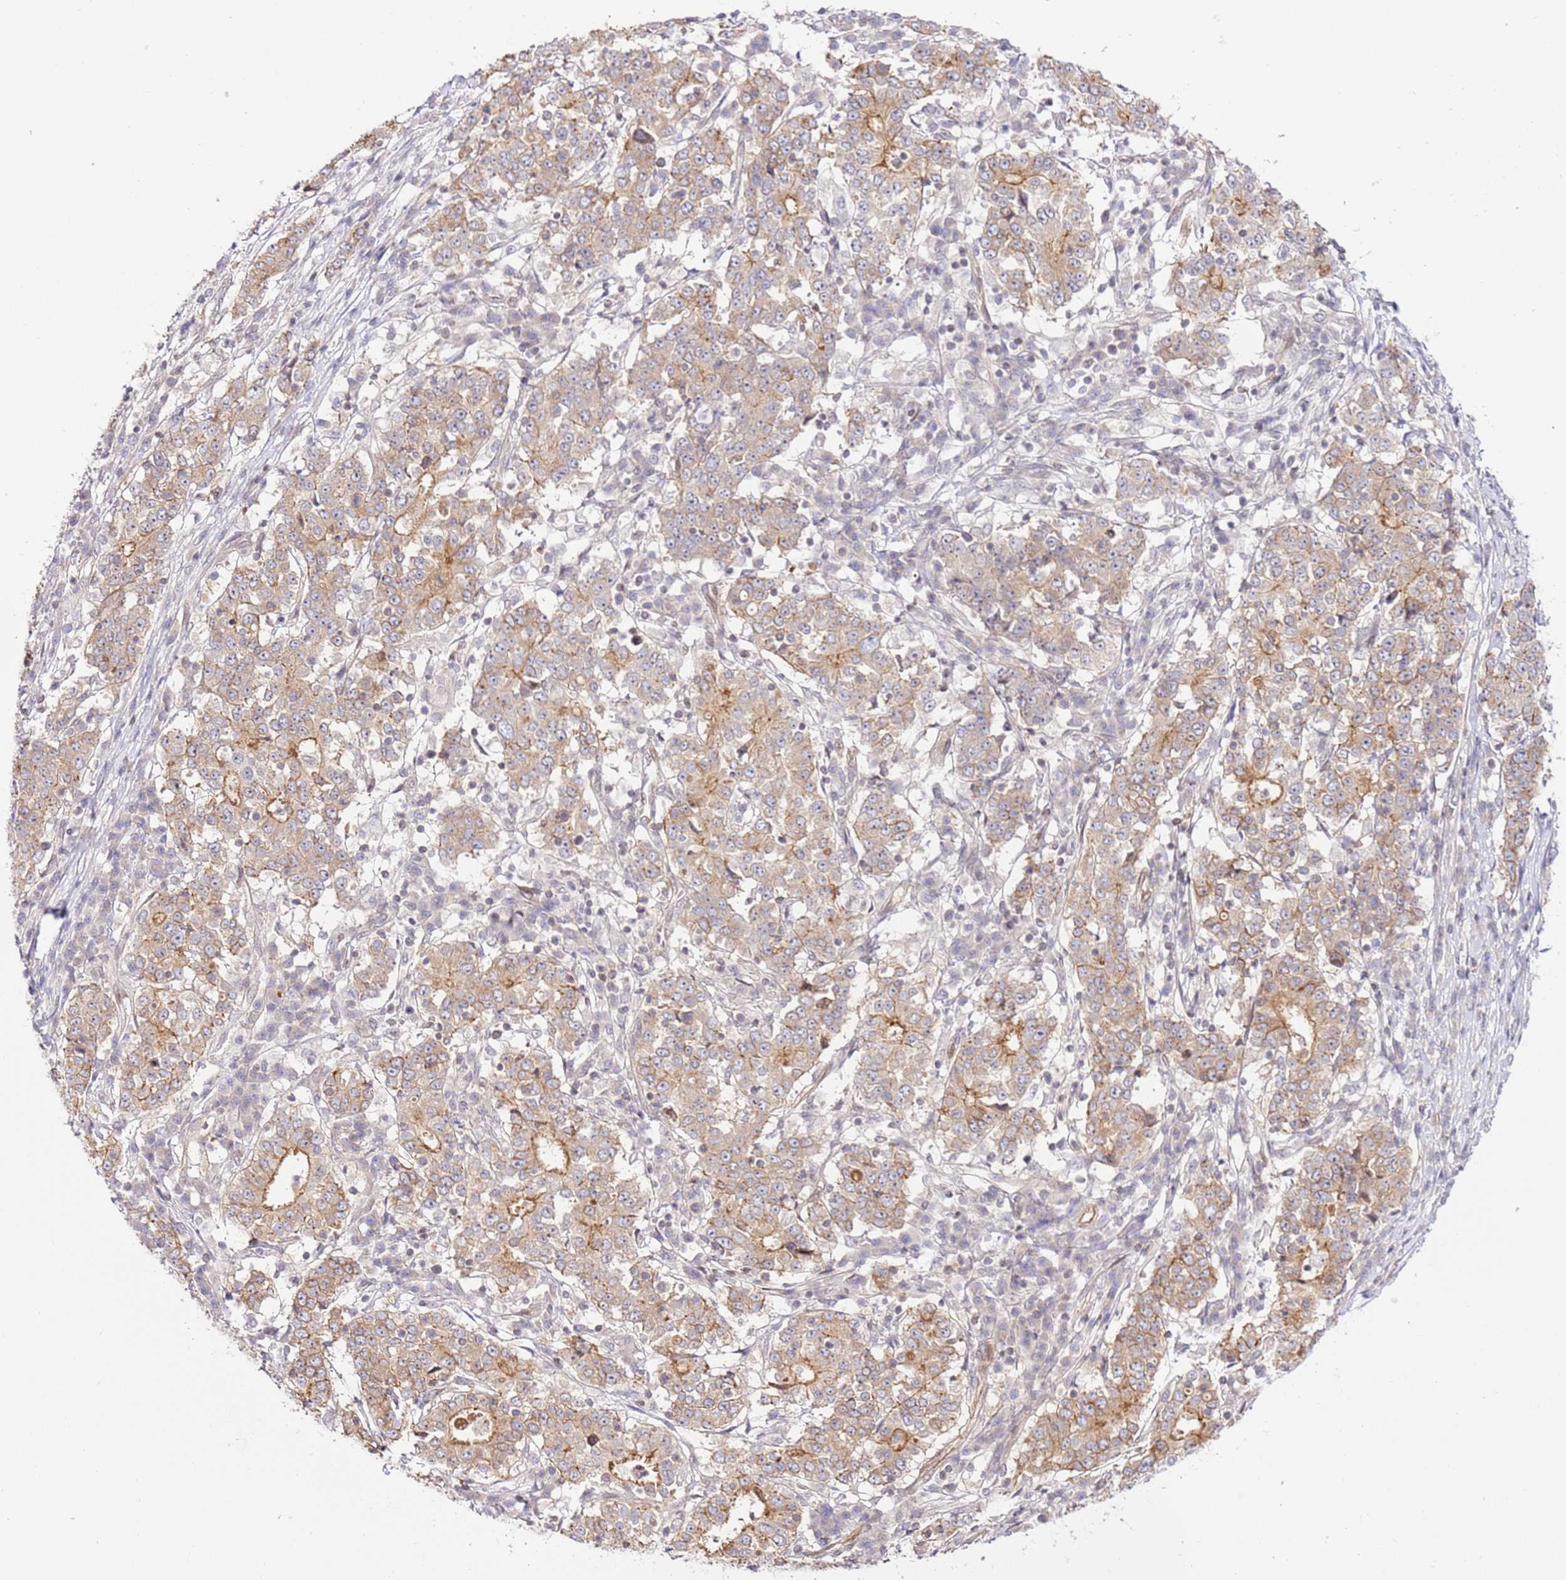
{"staining": {"intensity": "moderate", "quantity": "25%-75%", "location": "cytoplasmic/membranous"}, "tissue": "stomach cancer", "cell_type": "Tumor cells", "image_type": "cancer", "snomed": [{"axis": "morphology", "description": "Adenocarcinoma, NOS"}, {"axis": "topography", "description": "Stomach"}], "caption": "Stomach cancer (adenocarcinoma) was stained to show a protein in brown. There is medium levels of moderate cytoplasmic/membranous positivity in approximately 25%-75% of tumor cells. (Stains: DAB (3,3'-diaminobenzidine) in brown, nuclei in blue, Microscopy: brightfield microscopy at high magnification).", "gene": "TRIM37", "patient": {"sex": "male", "age": 59}}